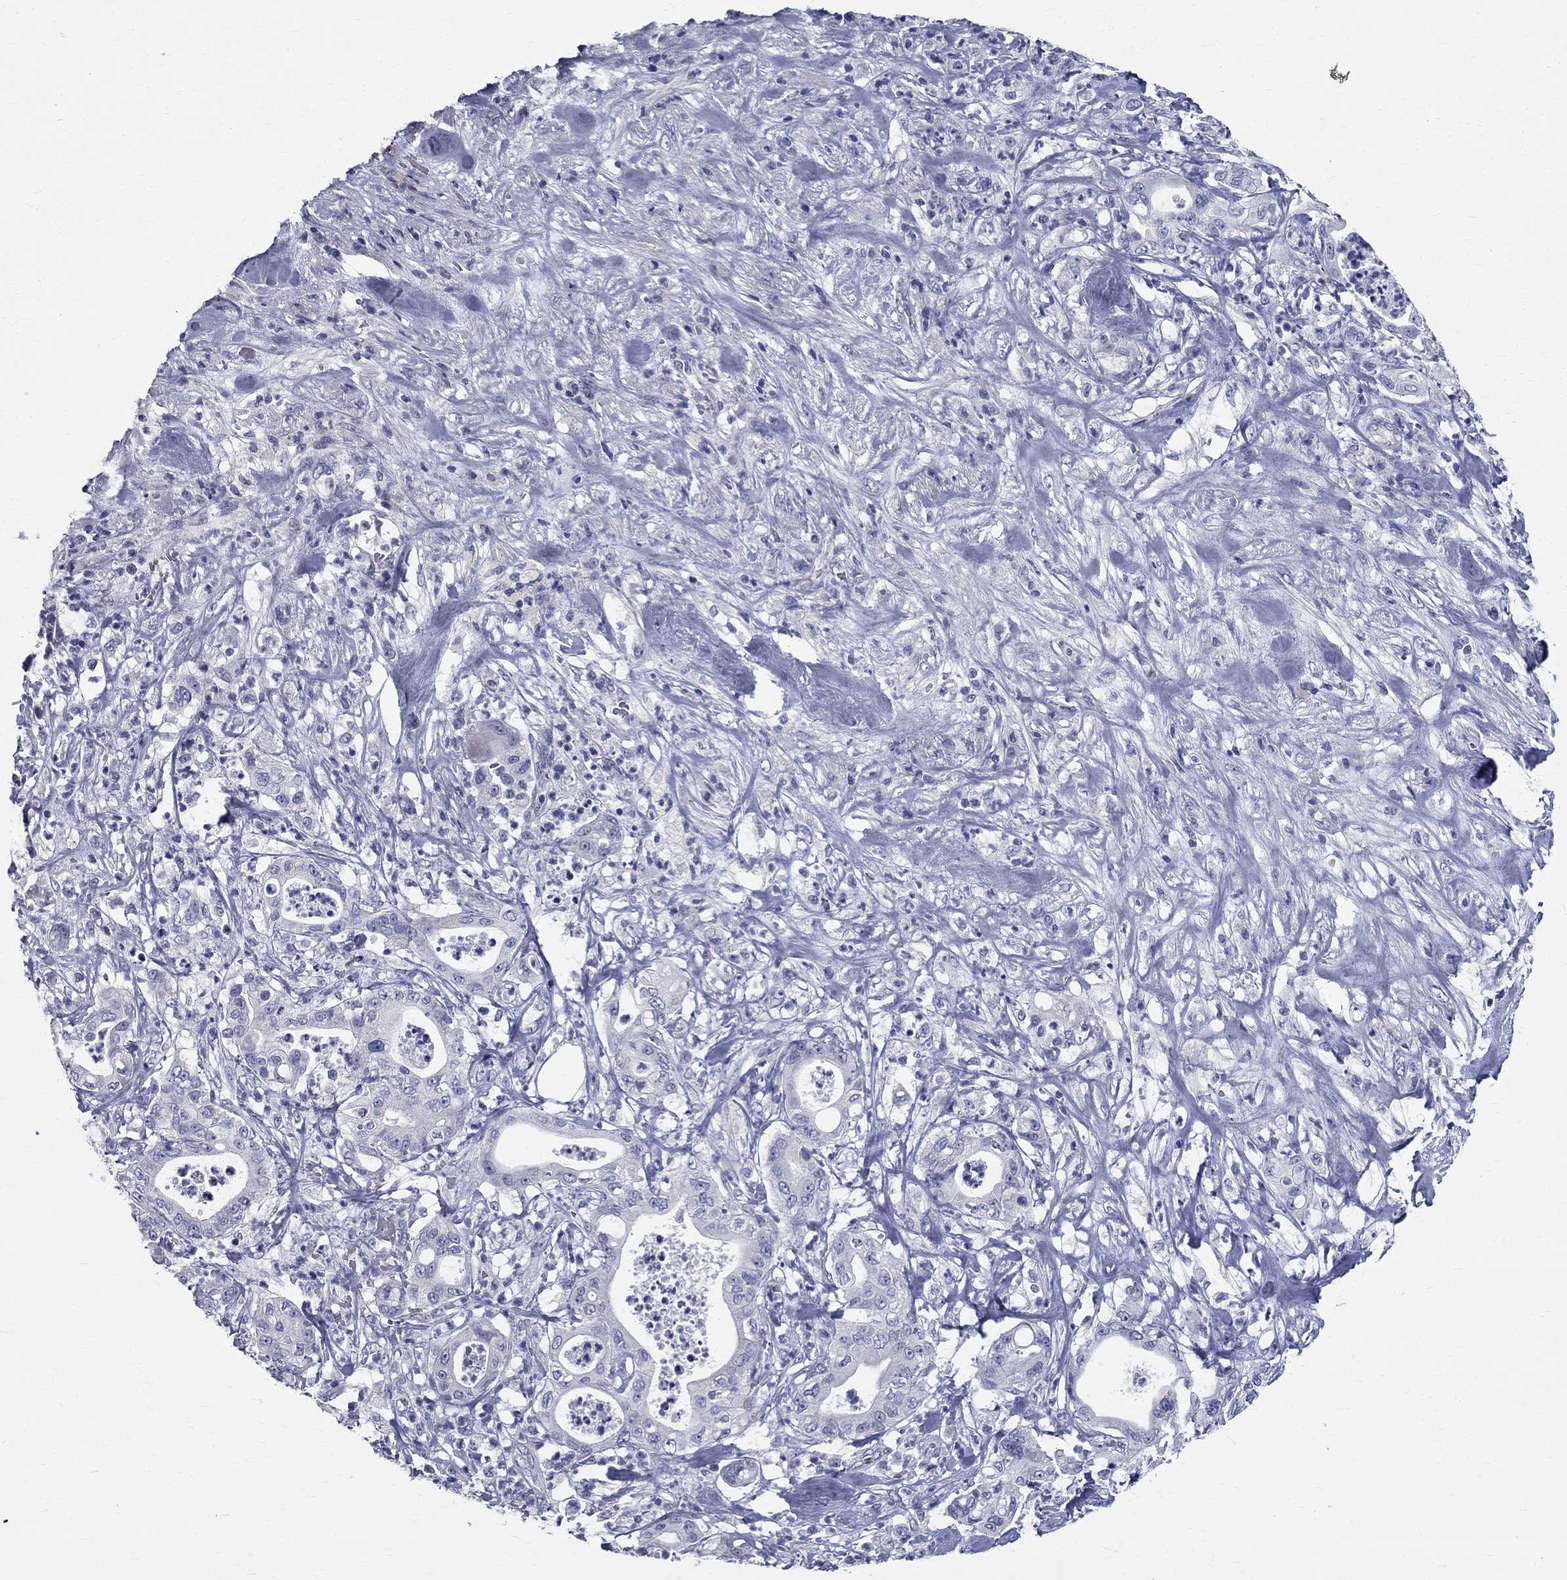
{"staining": {"intensity": "negative", "quantity": "none", "location": "none"}, "tissue": "pancreatic cancer", "cell_type": "Tumor cells", "image_type": "cancer", "snomed": [{"axis": "morphology", "description": "Adenocarcinoma, NOS"}, {"axis": "topography", "description": "Pancreas"}], "caption": "There is no significant staining in tumor cells of pancreatic adenocarcinoma. Nuclei are stained in blue.", "gene": "TGM4", "patient": {"sex": "male", "age": 71}}